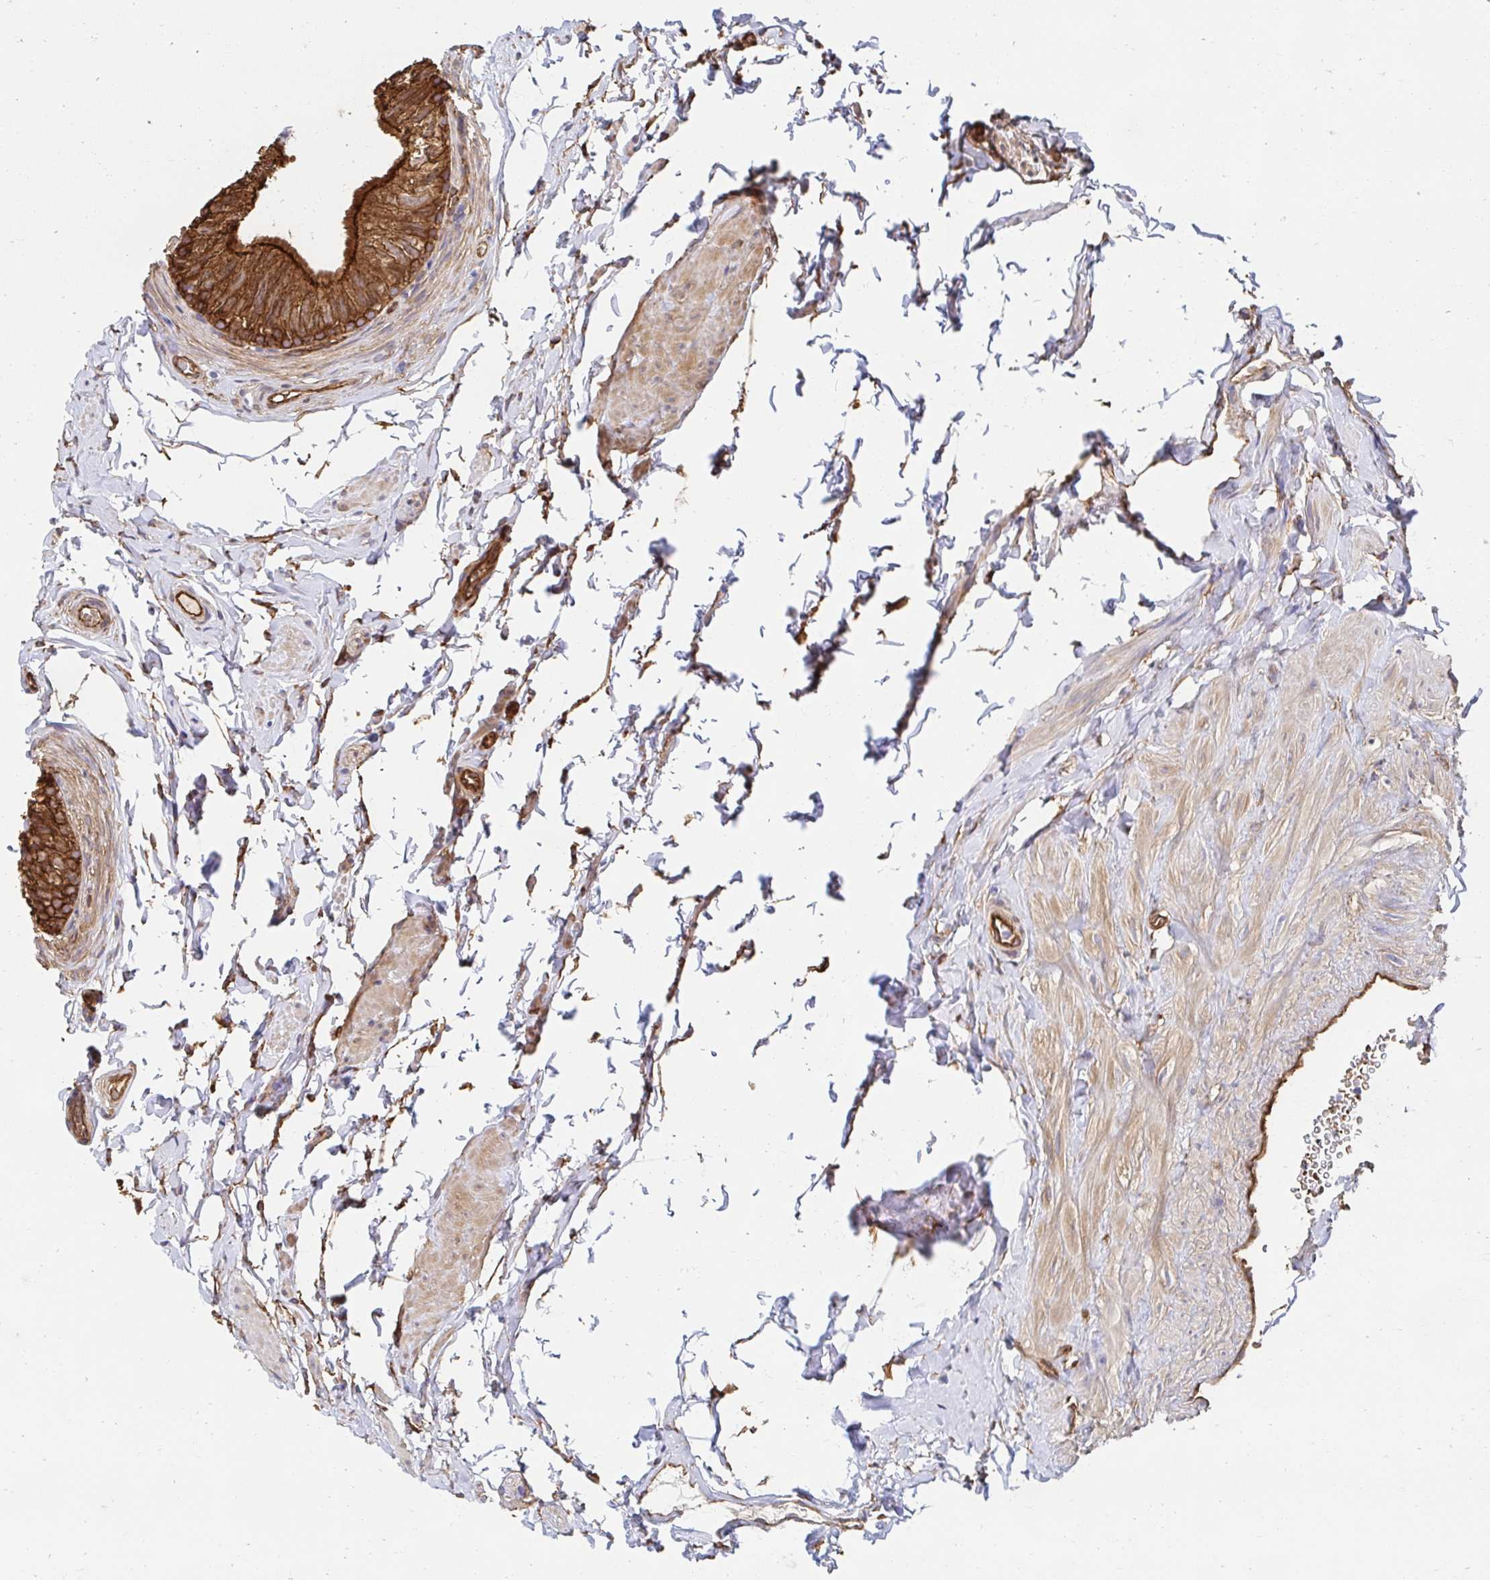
{"staining": {"intensity": "strong", "quantity": ">75%", "location": "cytoplasmic/membranous"}, "tissue": "epididymis", "cell_type": "Glandular cells", "image_type": "normal", "snomed": [{"axis": "morphology", "description": "Normal tissue, NOS"}, {"axis": "topography", "description": "Epididymis, spermatic cord, NOS"}, {"axis": "topography", "description": "Epididymis"}, {"axis": "topography", "description": "Peripheral nerve tissue"}], "caption": "Immunohistochemistry (IHC) photomicrograph of benign epididymis: epididymis stained using IHC displays high levels of strong protein expression localized specifically in the cytoplasmic/membranous of glandular cells, appearing as a cytoplasmic/membranous brown color.", "gene": "CTTN", "patient": {"sex": "male", "age": 29}}